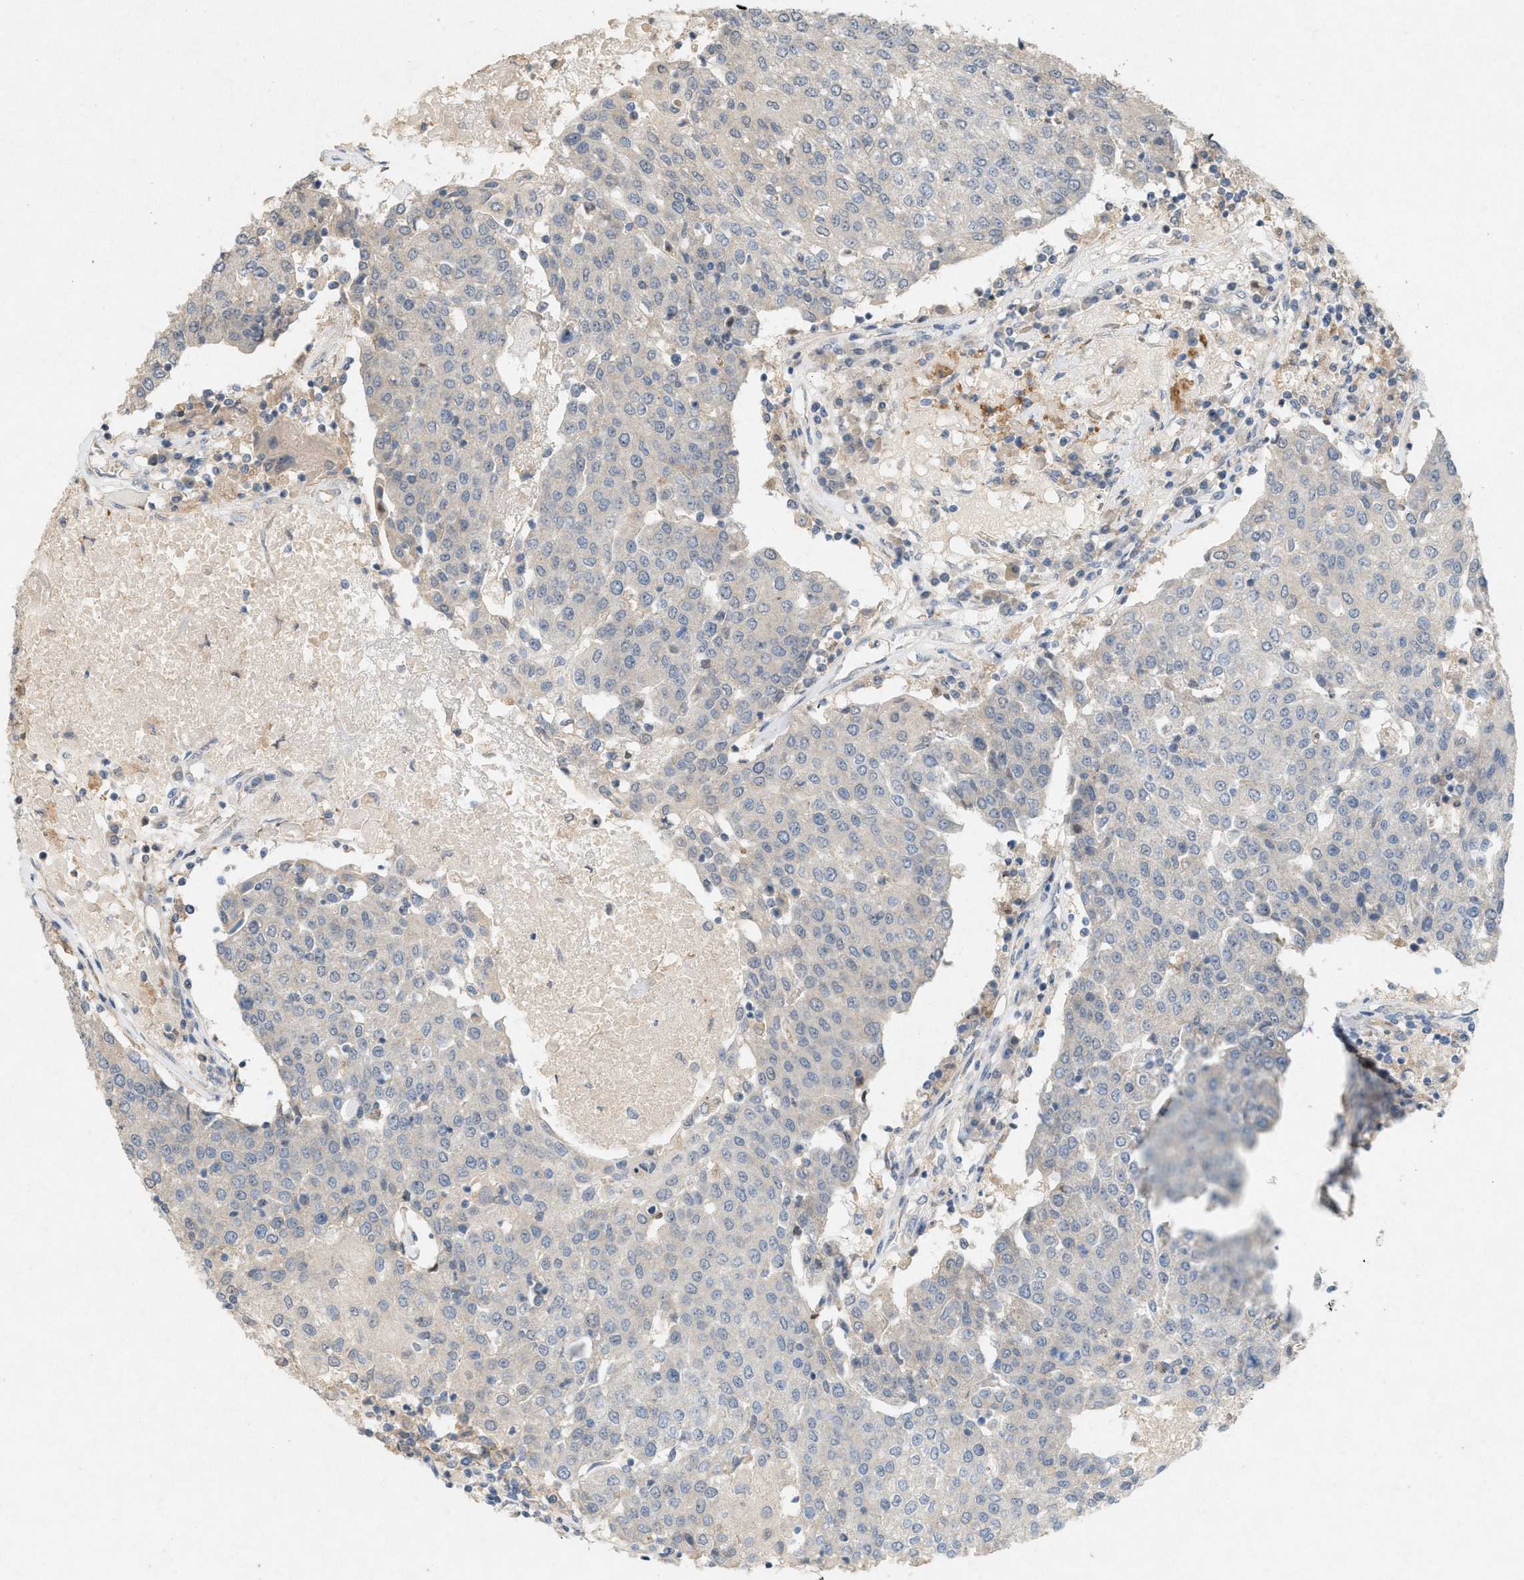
{"staining": {"intensity": "negative", "quantity": "none", "location": "none"}, "tissue": "urothelial cancer", "cell_type": "Tumor cells", "image_type": "cancer", "snomed": [{"axis": "morphology", "description": "Urothelial carcinoma, High grade"}, {"axis": "topography", "description": "Urinary bladder"}], "caption": "Immunohistochemical staining of human urothelial cancer reveals no significant staining in tumor cells.", "gene": "DCAF7", "patient": {"sex": "female", "age": 85}}